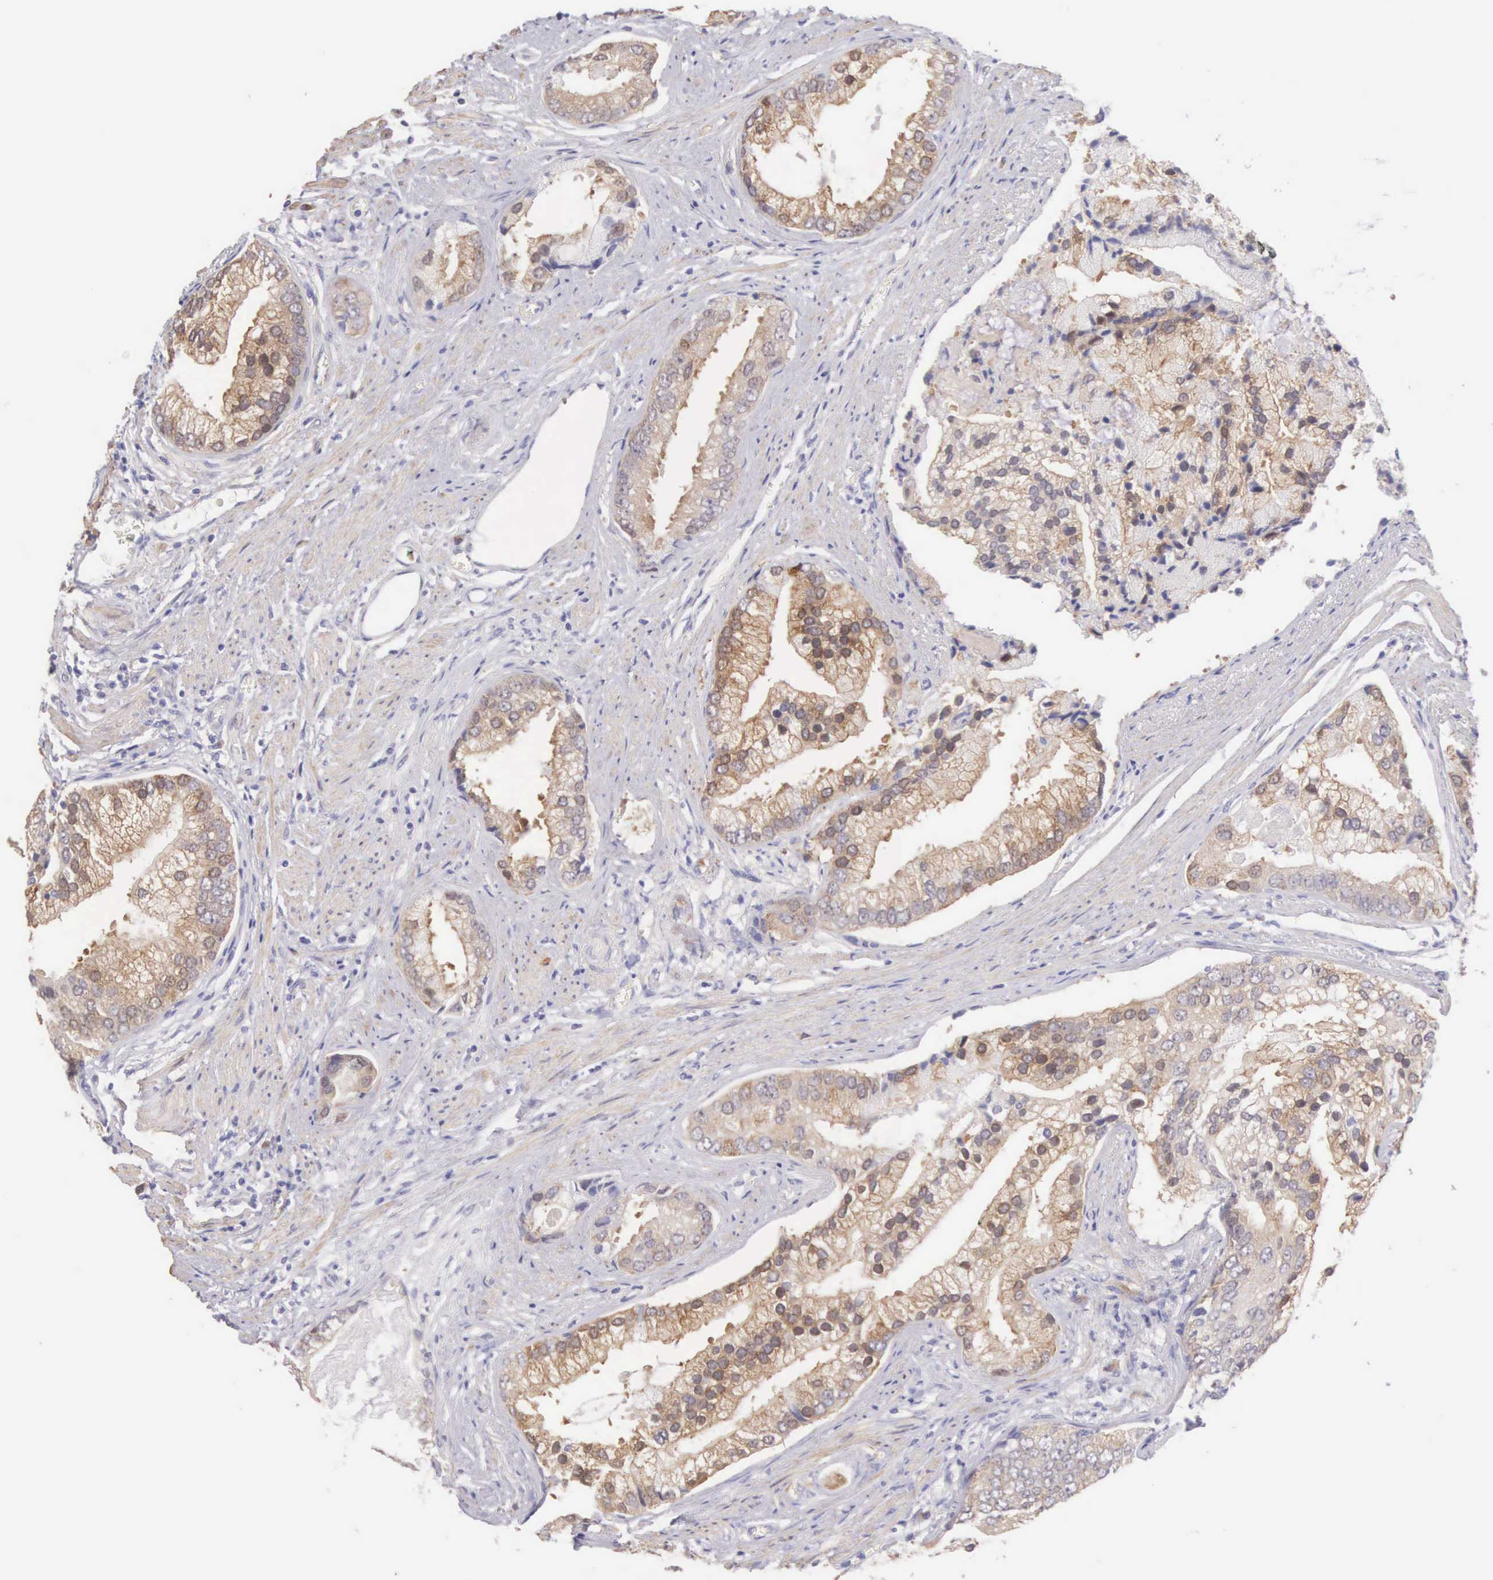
{"staining": {"intensity": "moderate", "quantity": ">75%", "location": "cytoplasmic/membranous"}, "tissue": "prostate cancer", "cell_type": "Tumor cells", "image_type": "cancer", "snomed": [{"axis": "morphology", "description": "Adenocarcinoma, Low grade"}, {"axis": "topography", "description": "Prostate"}], "caption": "A photomicrograph of prostate cancer (adenocarcinoma (low-grade)) stained for a protein displays moderate cytoplasmic/membranous brown staining in tumor cells.", "gene": "ARFGAP3", "patient": {"sex": "male", "age": 71}}